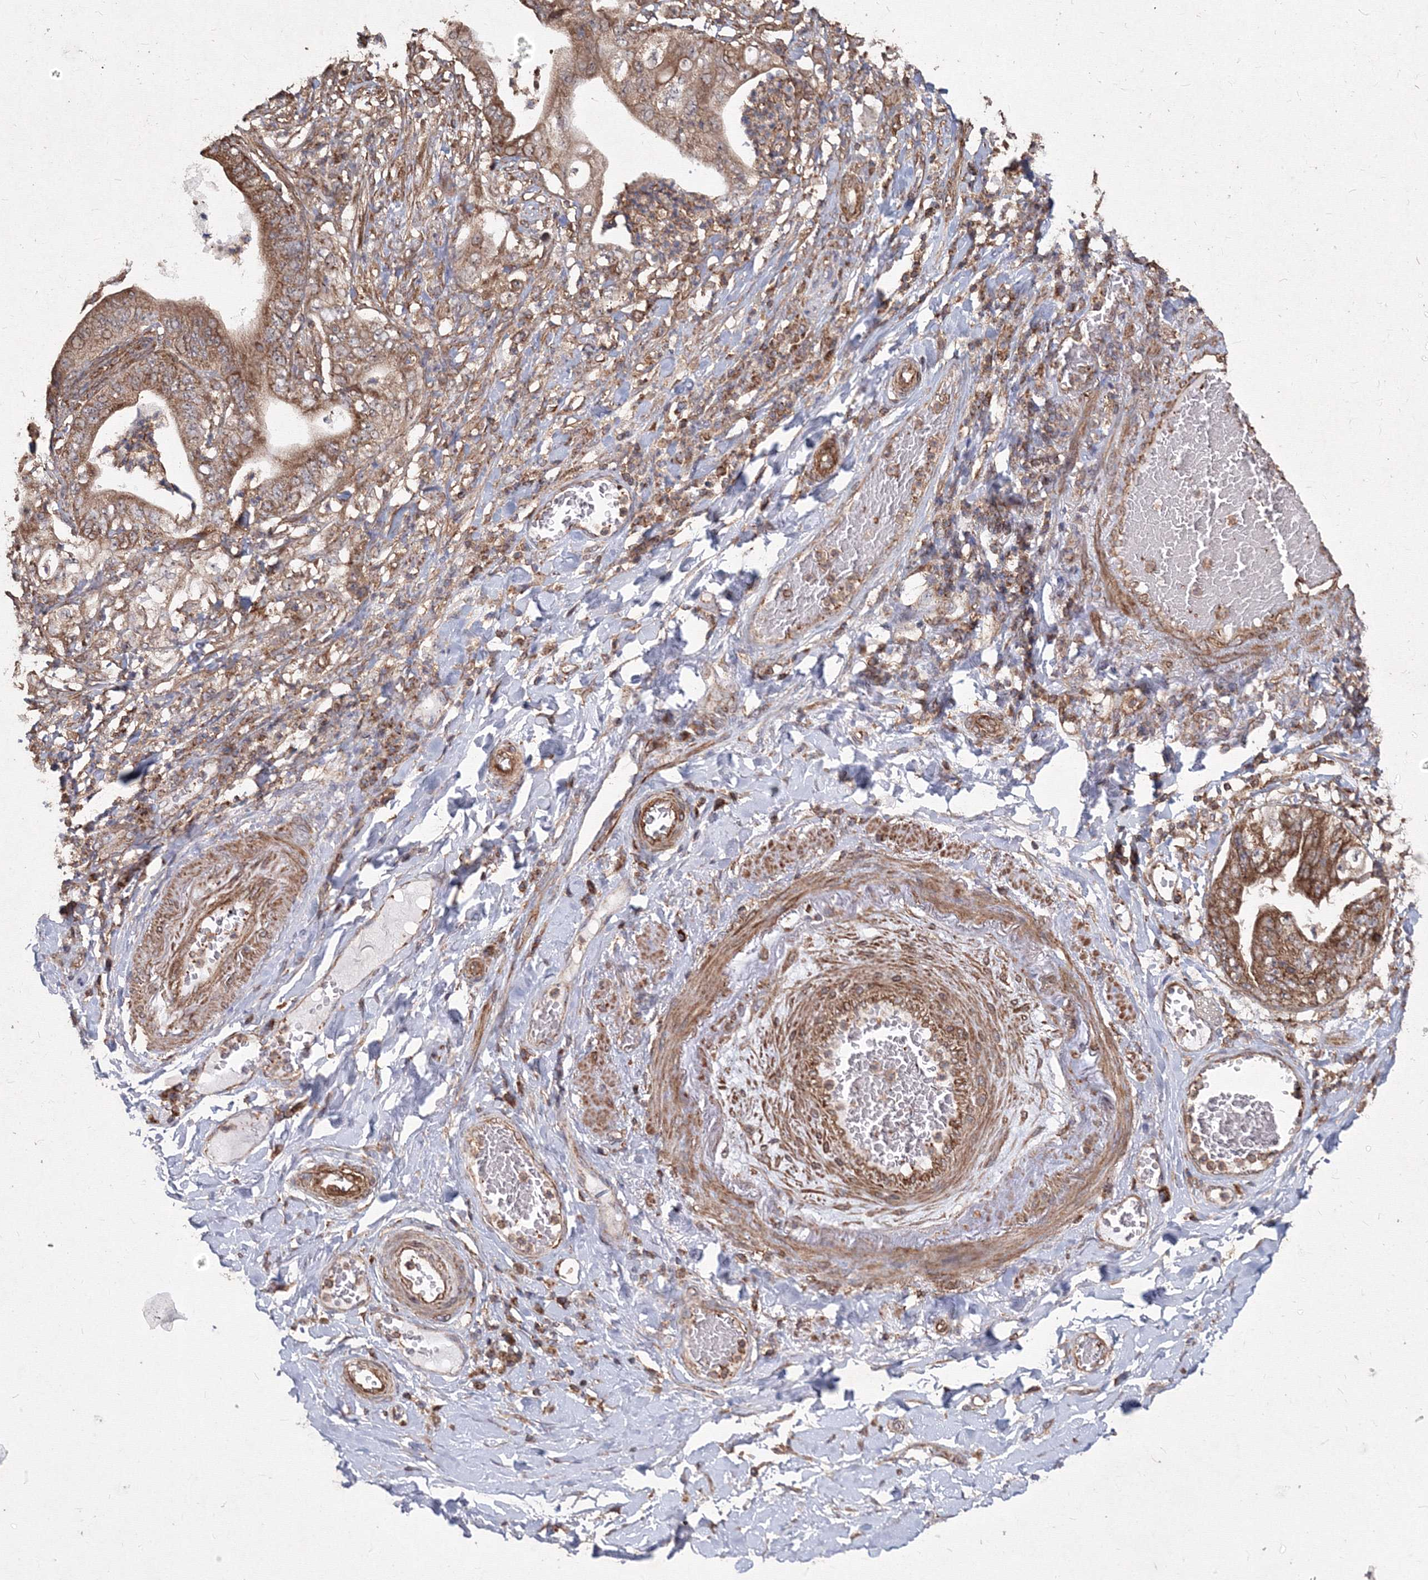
{"staining": {"intensity": "moderate", "quantity": ">75%", "location": "cytoplasmic/membranous"}, "tissue": "stomach cancer", "cell_type": "Tumor cells", "image_type": "cancer", "snomed": [{"axis": "morphology", "description": "Adenocarcinoma, NOS"}, {"axis": "topography", "description": "Stomach"}], "caption": "Brown immunohistochemical staining in stomach adenocarcinoma demonstrates moderate cytoplasmic/membranous expression in about >75% of tumor cells.", "gene": "TMEM139", "patient": {"sex": "female", "age": 73}}